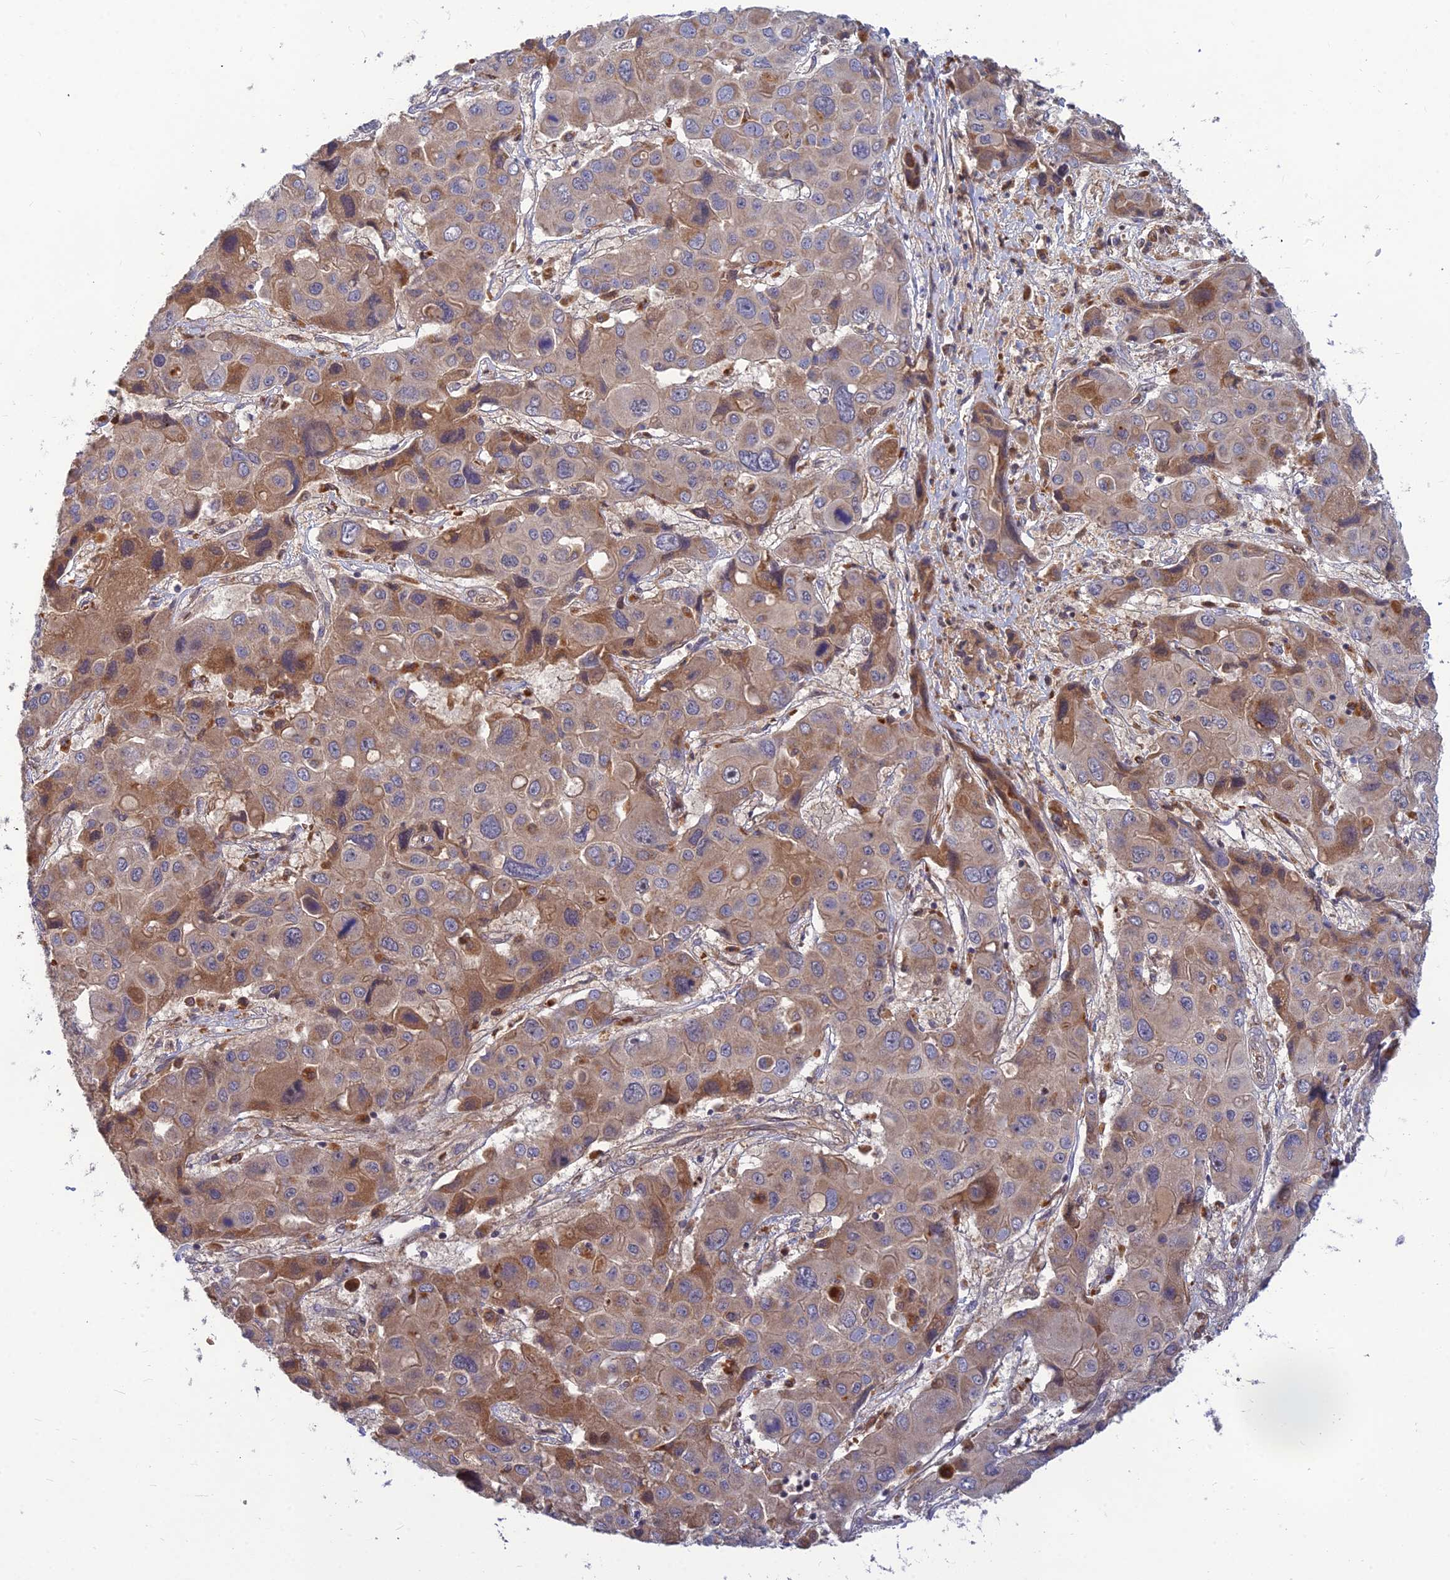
{"staining": {"intensity": "moderate", "quantity": "<25%", "location": "cytoplasmic/membranous"}, "tissue": "liver cancer", "cell_type": "Tumor cells", "image_type": "cancer", "snomed": [{"axis": "morphology", "description": "Cholangiocarcinoma"}, {"axis": "topography", "description": "Liver"}], "caption": "Immunohistochemistry (IHC) photomicrograph of human cholangiocarcinoma (liver) stained for a protein (brown), which exhibits low levels of moderate cytoplasmic/membranous staining in about <25% of tumor cells.", "gene": "FAM151B", "patient": {"sex": "male", "age": 67}}